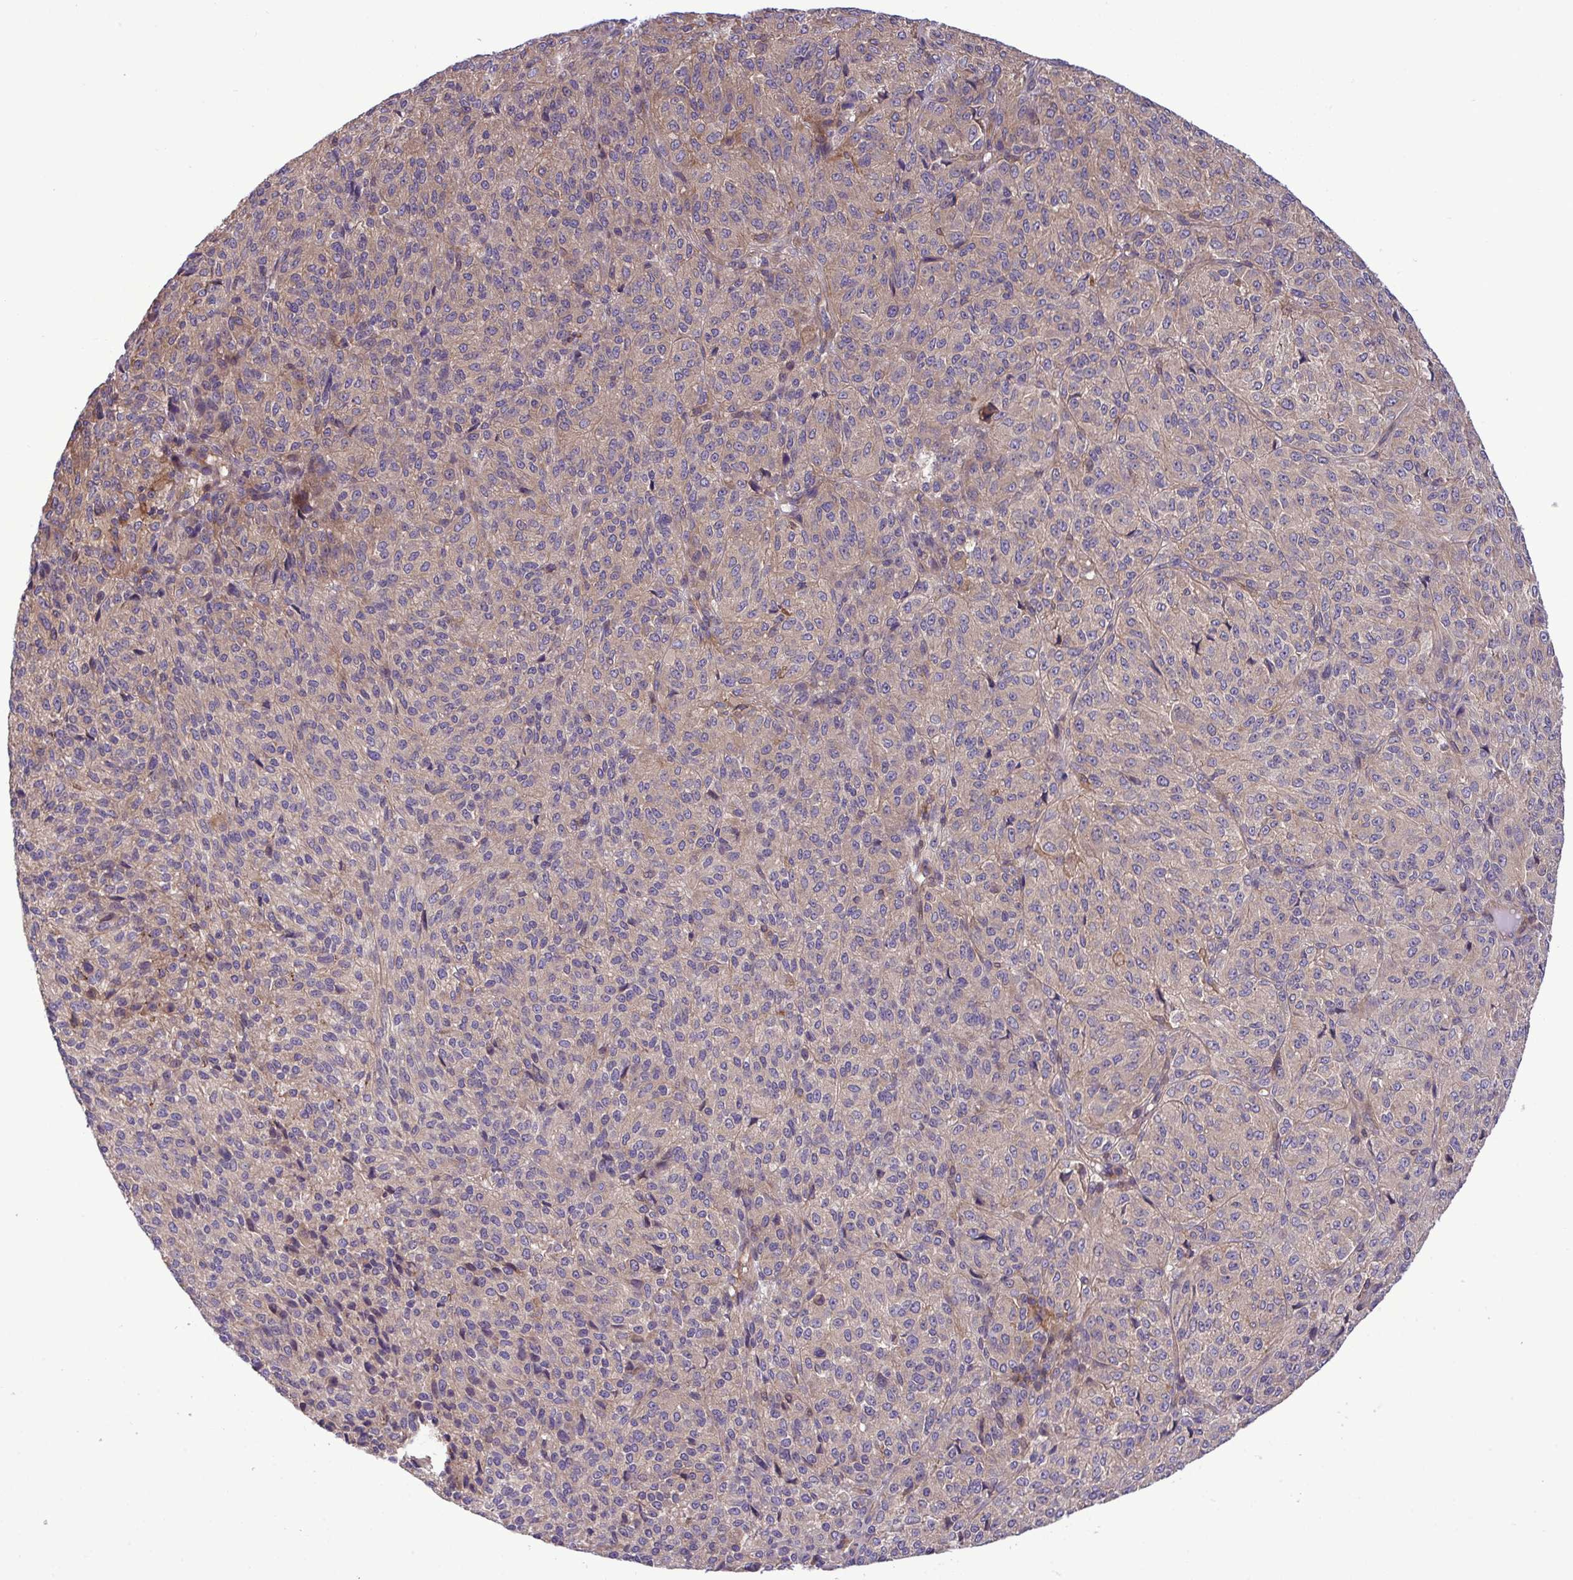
{"staining": {"intensity": "weak", "quantity": "25%-75%", "location": "cytoplasmic/membranous"}, "tissue": "melanoma", "cell_type": "Tumor cells", "image_type": "cancer", "snomed": [{"axis": "morphology", "description": "Malignant melanoma, Metastatic site"}, {"axis": "topography", "description": "Brain"}], "caption": "Human melanoma stained for a protein (brown) displays weak cytoplasmic/membranous positive expression in approximately 25%-75% of tumor cells.", "gene": "GRB14", "patient": {"sex": "female", "age": 56}}